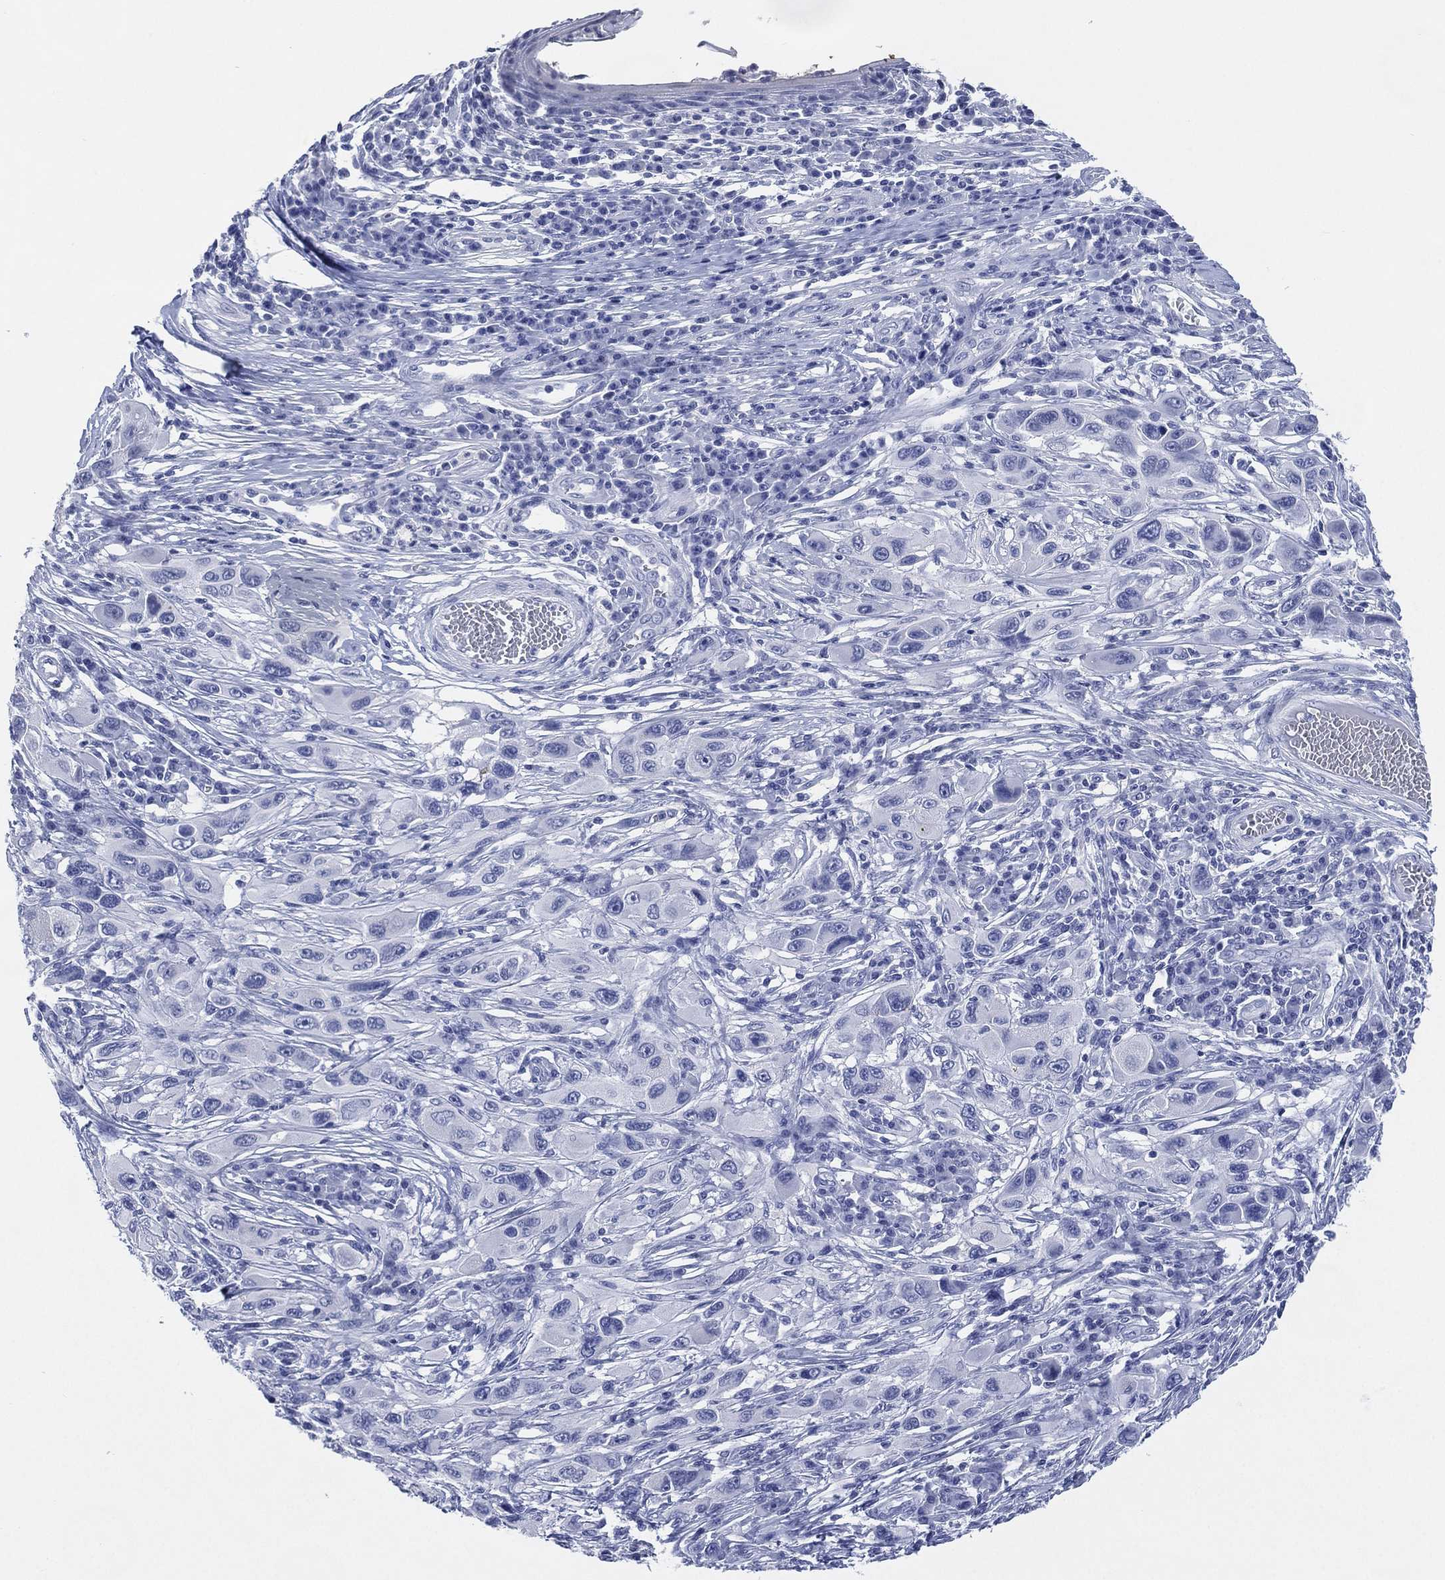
{"staining": {"intensity": "negative", "quantity": "none", "location": "none"}, "tissue": "melanoma", "cell_type": "Tumor cells", "image_type": "cancer", "snomed": [{"axis": "morphology", "description": "Malignant melanoma, NOS"}, {"axis": "topography", "description": "Skin"}], "caption": "An IHC micrograph of malignant melanoma is shown. There is no staining in tumor cells of malignant melanoma.", "gene": "TMEM247", "patient": {"sex": "male", "age": 53}}